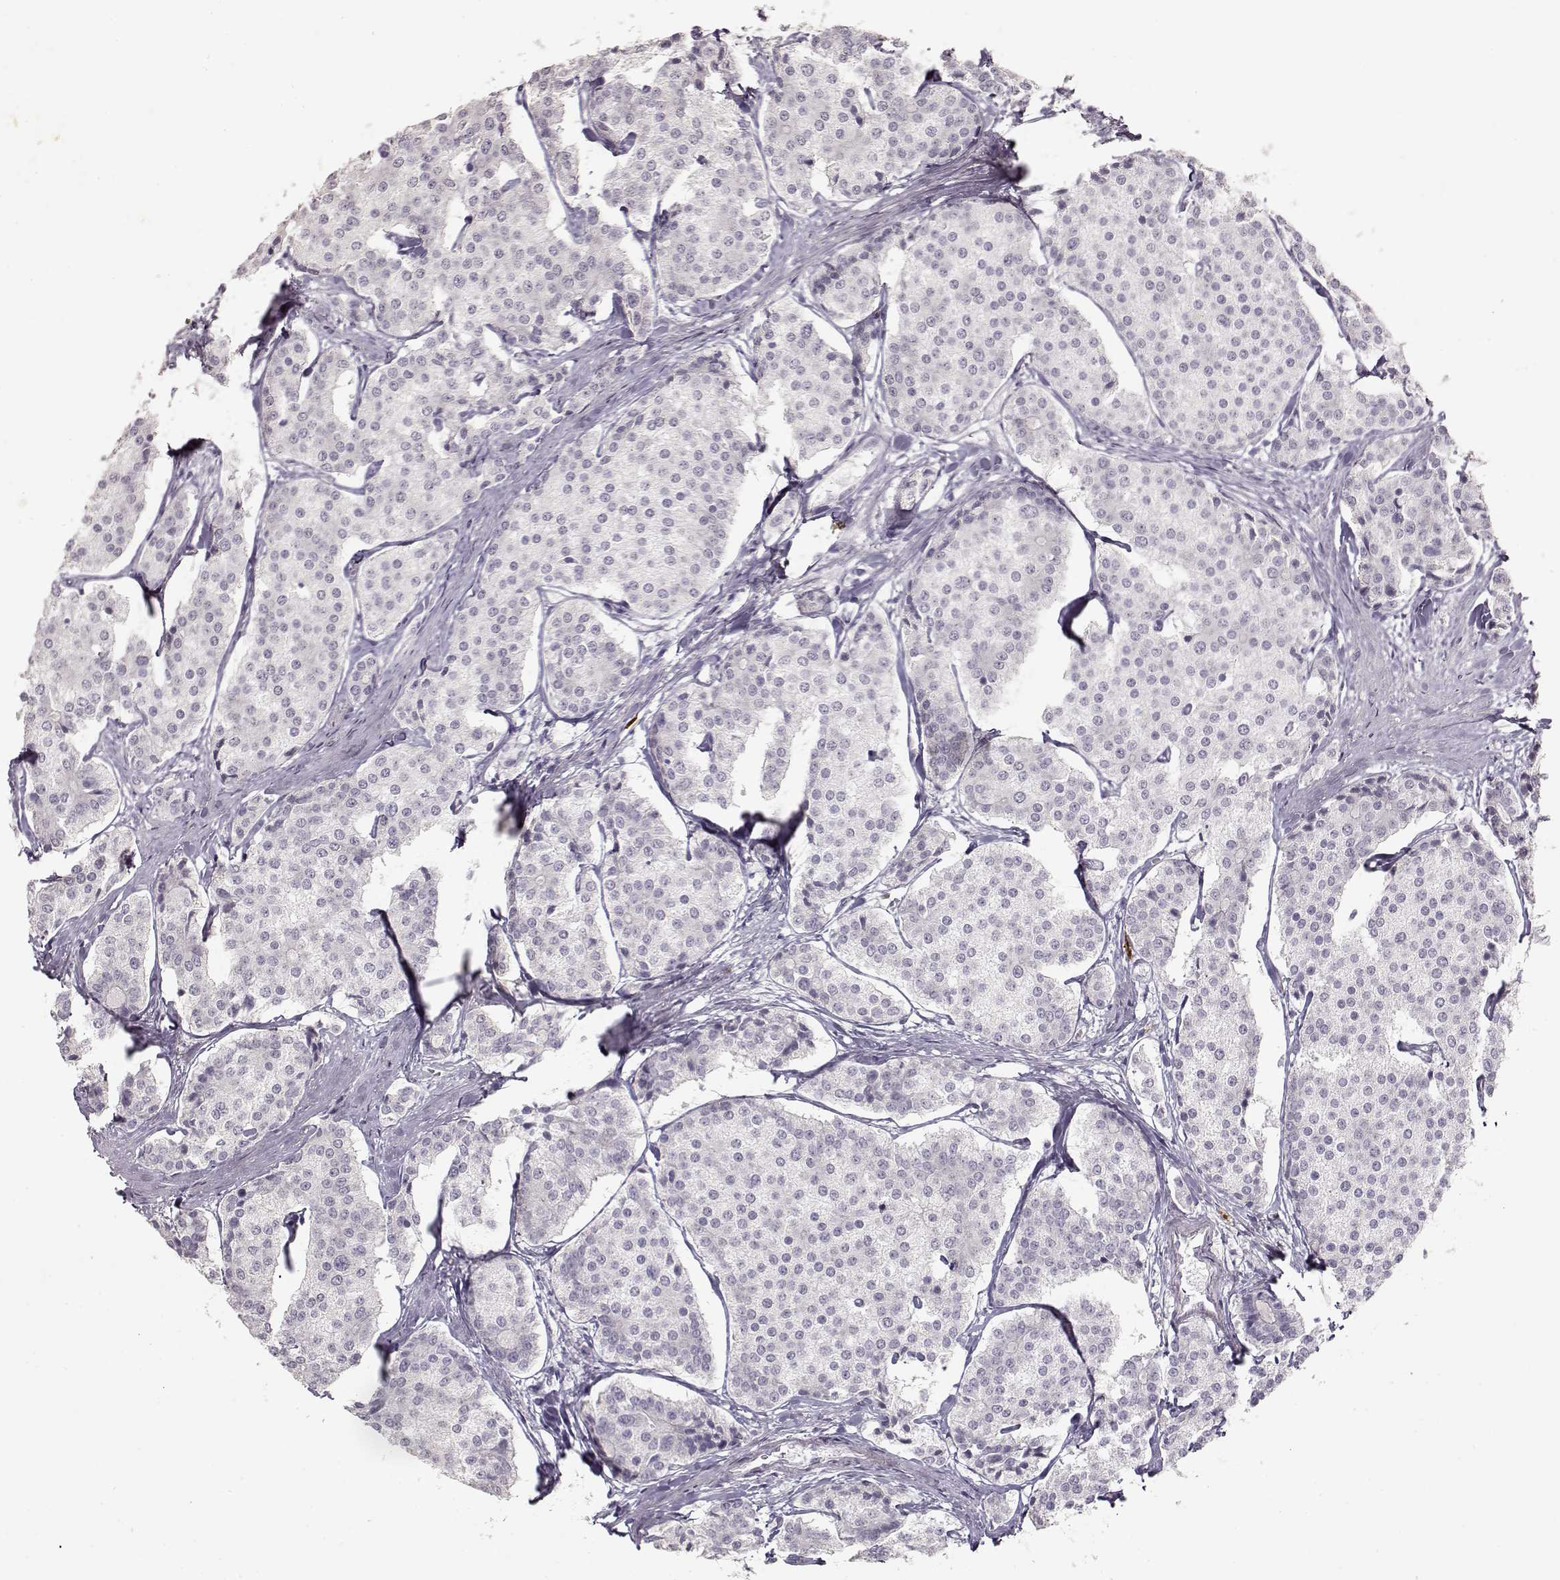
{"staining": {"intensity": "negative", "quantity": "none", "location": "none"}, "tissue": "carcinoid", "cell_type": "Tumor cells", "image_type": "cancer", "snomed": [{"axis": "morphology", "description": "Carcinoid, malignant, NOS"}, {"axis": "topography", "description": "Small intestine"}], "caption": "Histopathology image shows no significant protein staining in tumor cells of malignant carcinoid.", "gene": "S100B", "patient": {"sex": "female", "age": 65}}